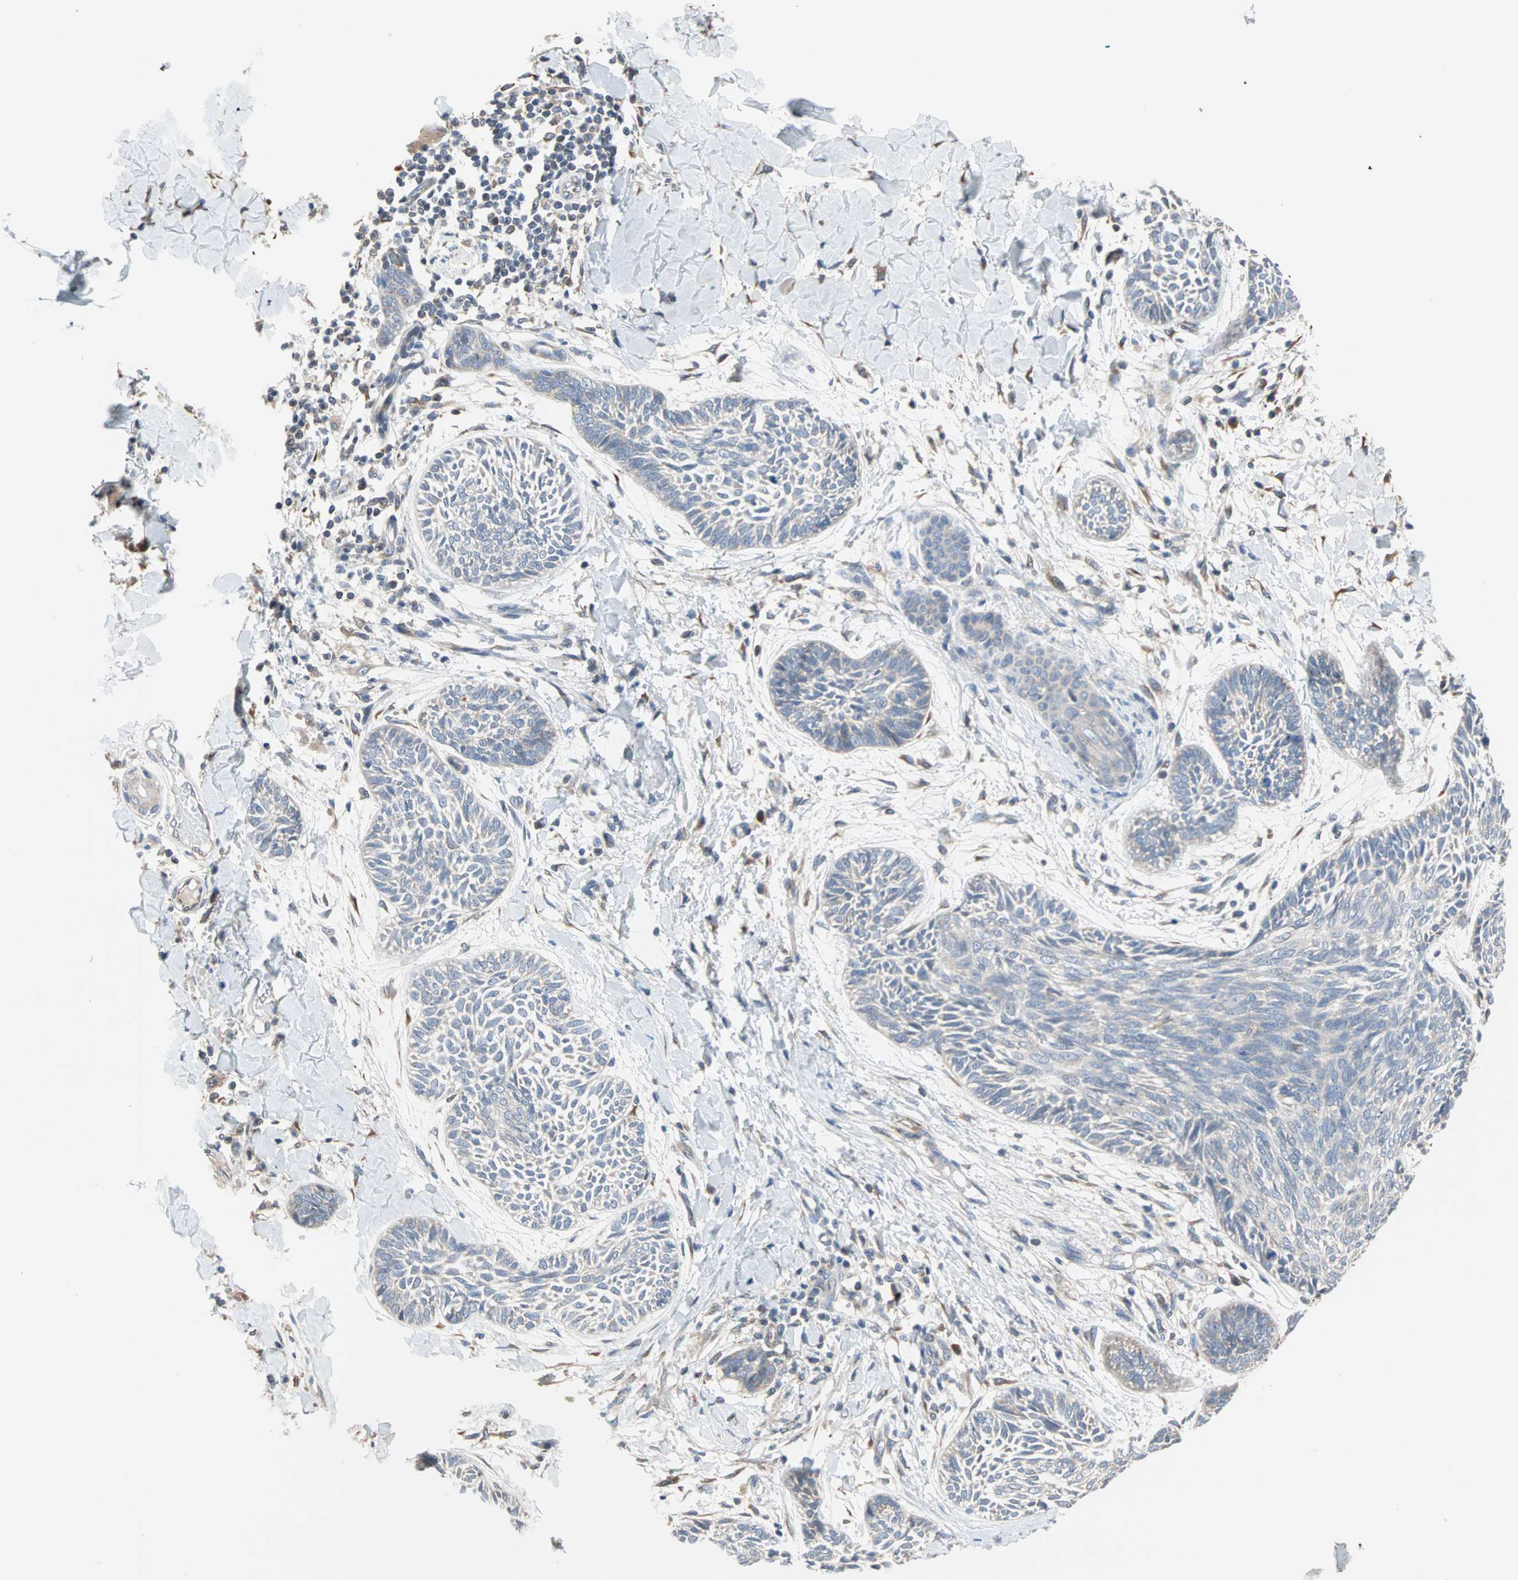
{"staining": {"intensity": "negative", "quantity": "none", "location": "none"}, "tissue": "skin cancer", "cell_type": "Tumor cells", "image_type": "cancer", "snomed": [{"axis": "morphology", "description": "Papilloma, NOS"}, {"axis": "morphology", "description": "Basal cell carcinoma"}, {"axis": "topography", "description": "Skin"}], "caption": "Tumor cells show no significant expression in skin cancer. (DAB IHC visualized using brightfield microscopy, high magnification).", "gene": "SAR1A", "patient": {"sex": "male", "age": 87}}